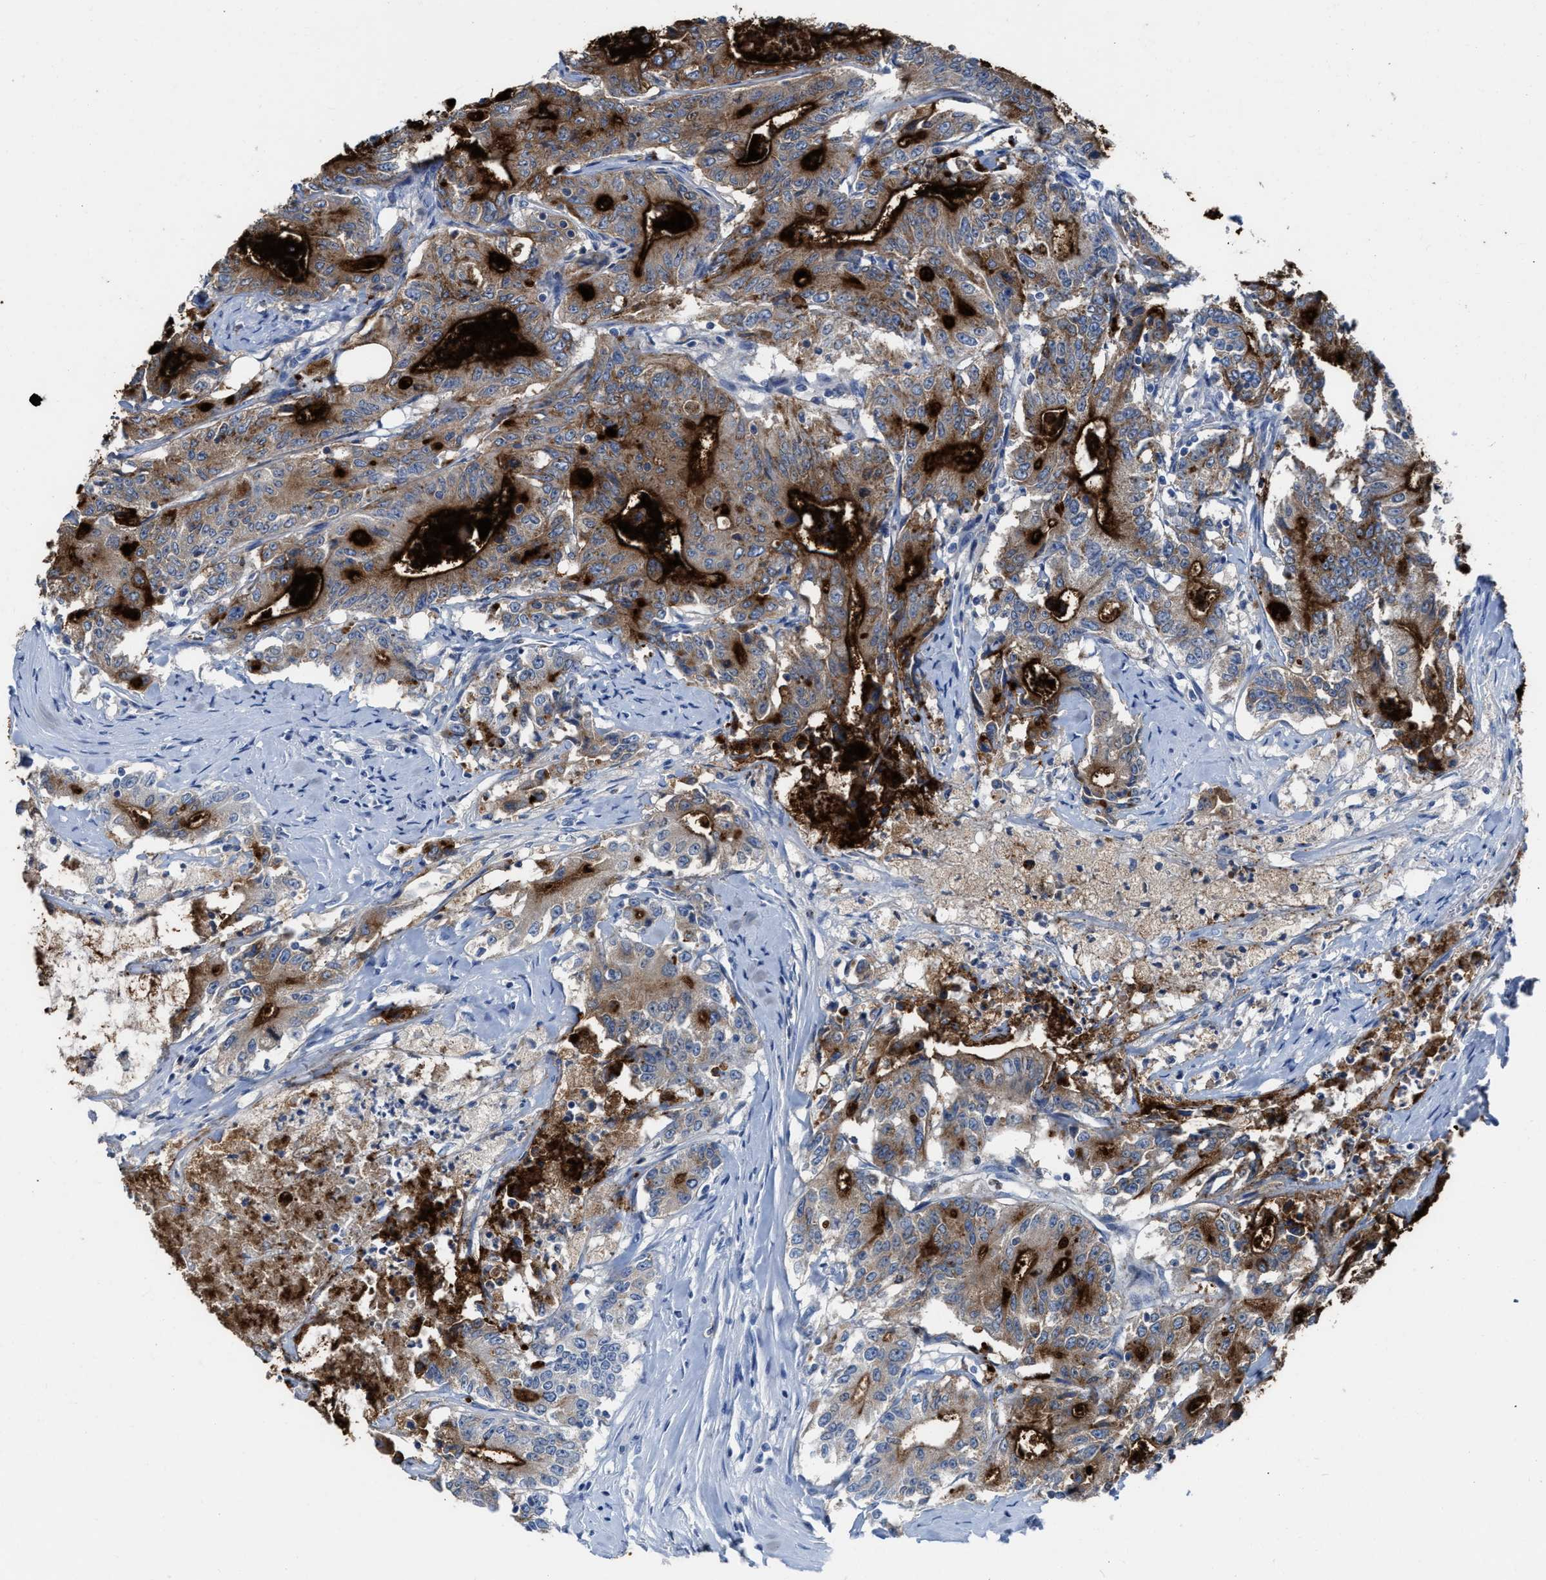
{"staining": {"intensity": "strong", "quantity": ">75%", "location": "cytoplasmic/membranous"}, "tissue": "colorectal cancer", "cell_type": "Tumor cells", "image_type": "cancer", "snomed": [{"axis": "morphology", "description": "Adenocarcinoma, NOS"}, {"axis": "topography", "description": "Colon"}], "caption": "Approximately >75% of tumor cells in human colorectal cancer display strong cytoplasmic/membranous protein positivity as visualized by brown immunohistochemical staining.", "gene": "CEACAM5", "patient": {"sex": "female", "age": 77}}